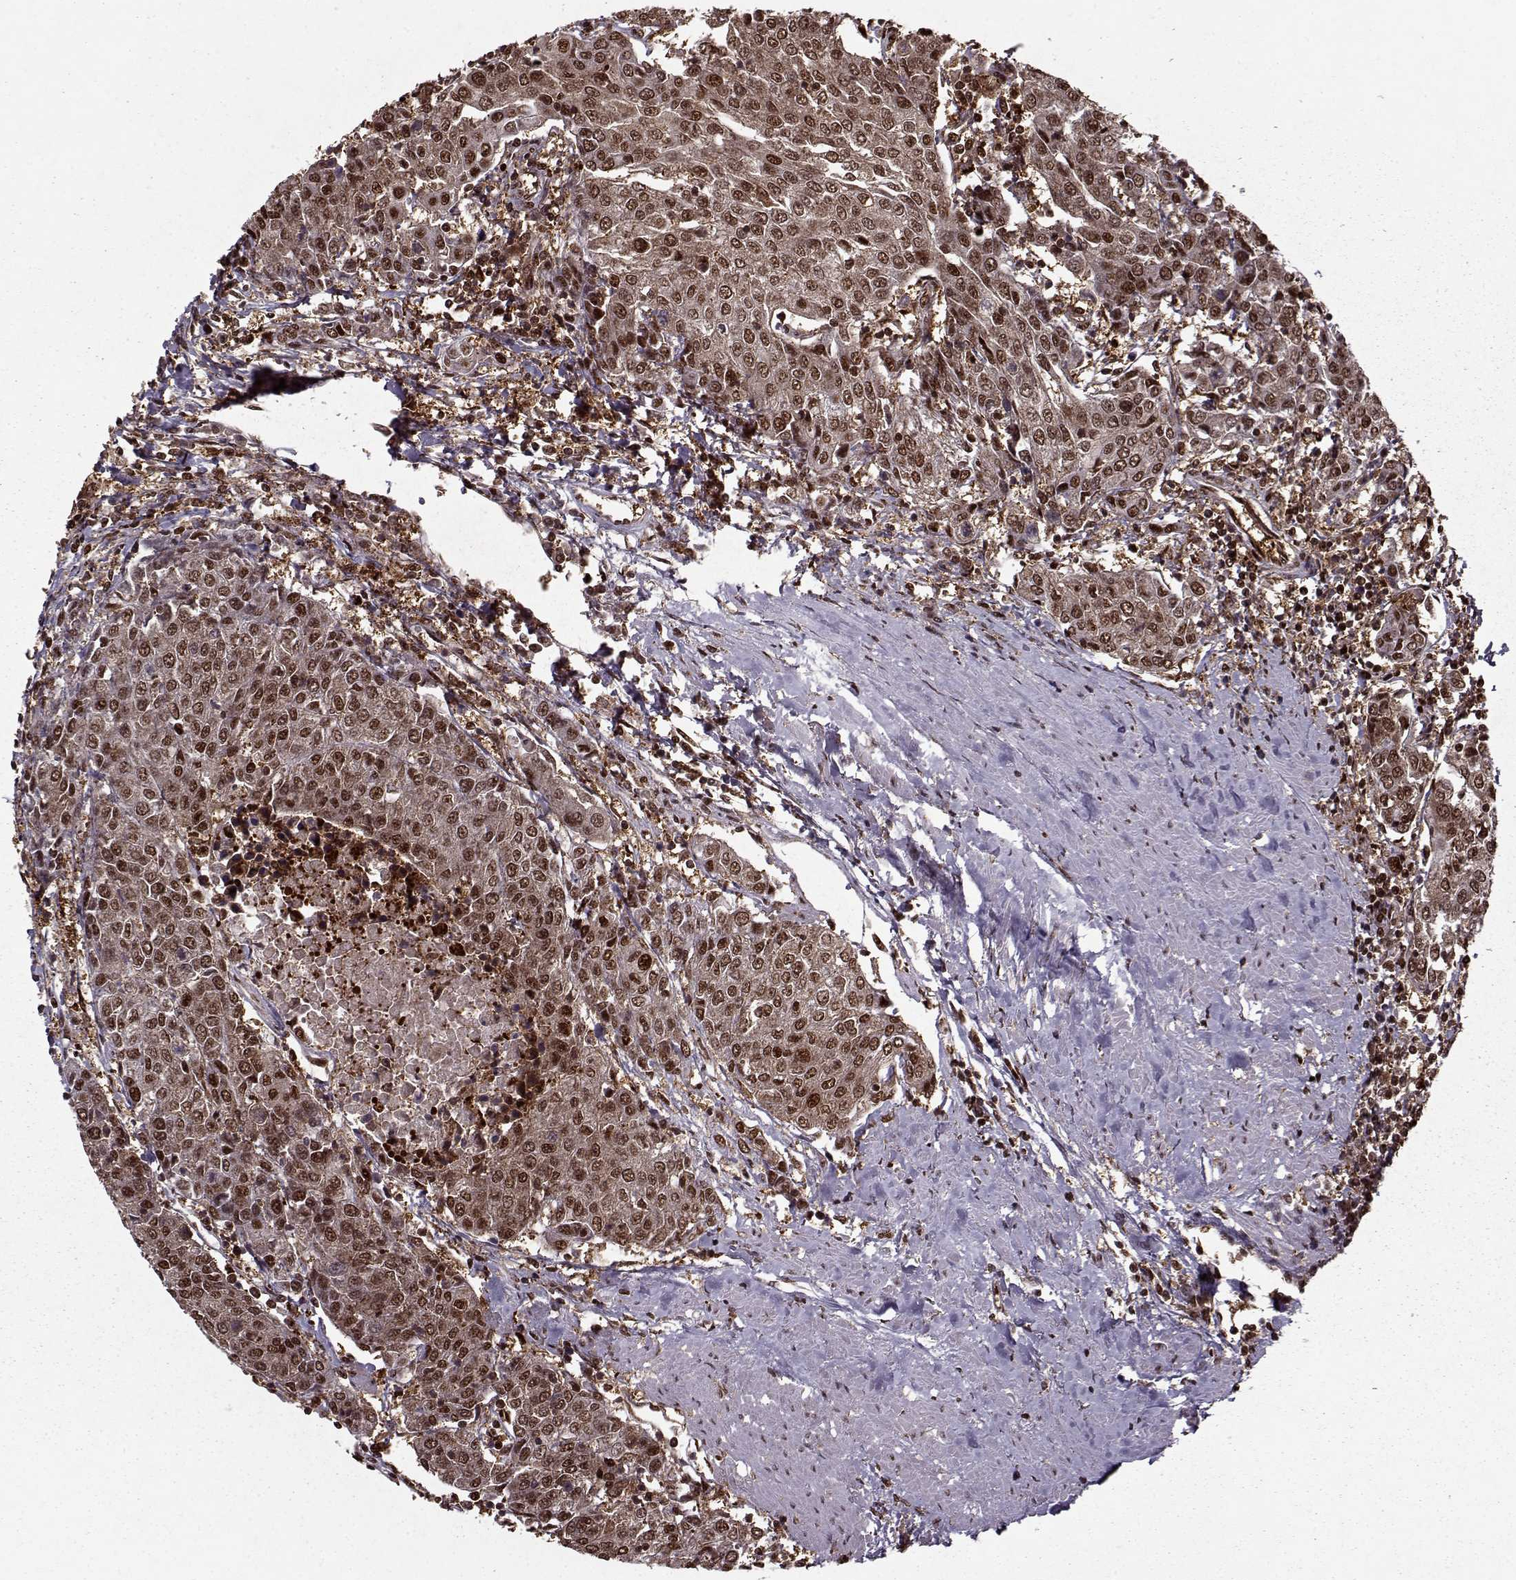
{"staining": {"intensity": "strong", "quantity": ">75%", "location": "cytoplasmic/membranous,nuclear"}, "tissue": "urothelial cancer", "cell_type": "Tumor cells", "image_type": "cancer", "snomed": [{"axis": "morphology", "description": "Urothelial carcinoma, High grade"}, {"axis": "topography", "description": "Urinary bladder"}], "caption": "Protein analysis of urothelial cancer tissue displays strong cytoplasmic/membranous and nuclear staining in approximately >75% of tumor cells.", "gene": "PSMA7", "patient": {"sex": "female", "age": 85}}